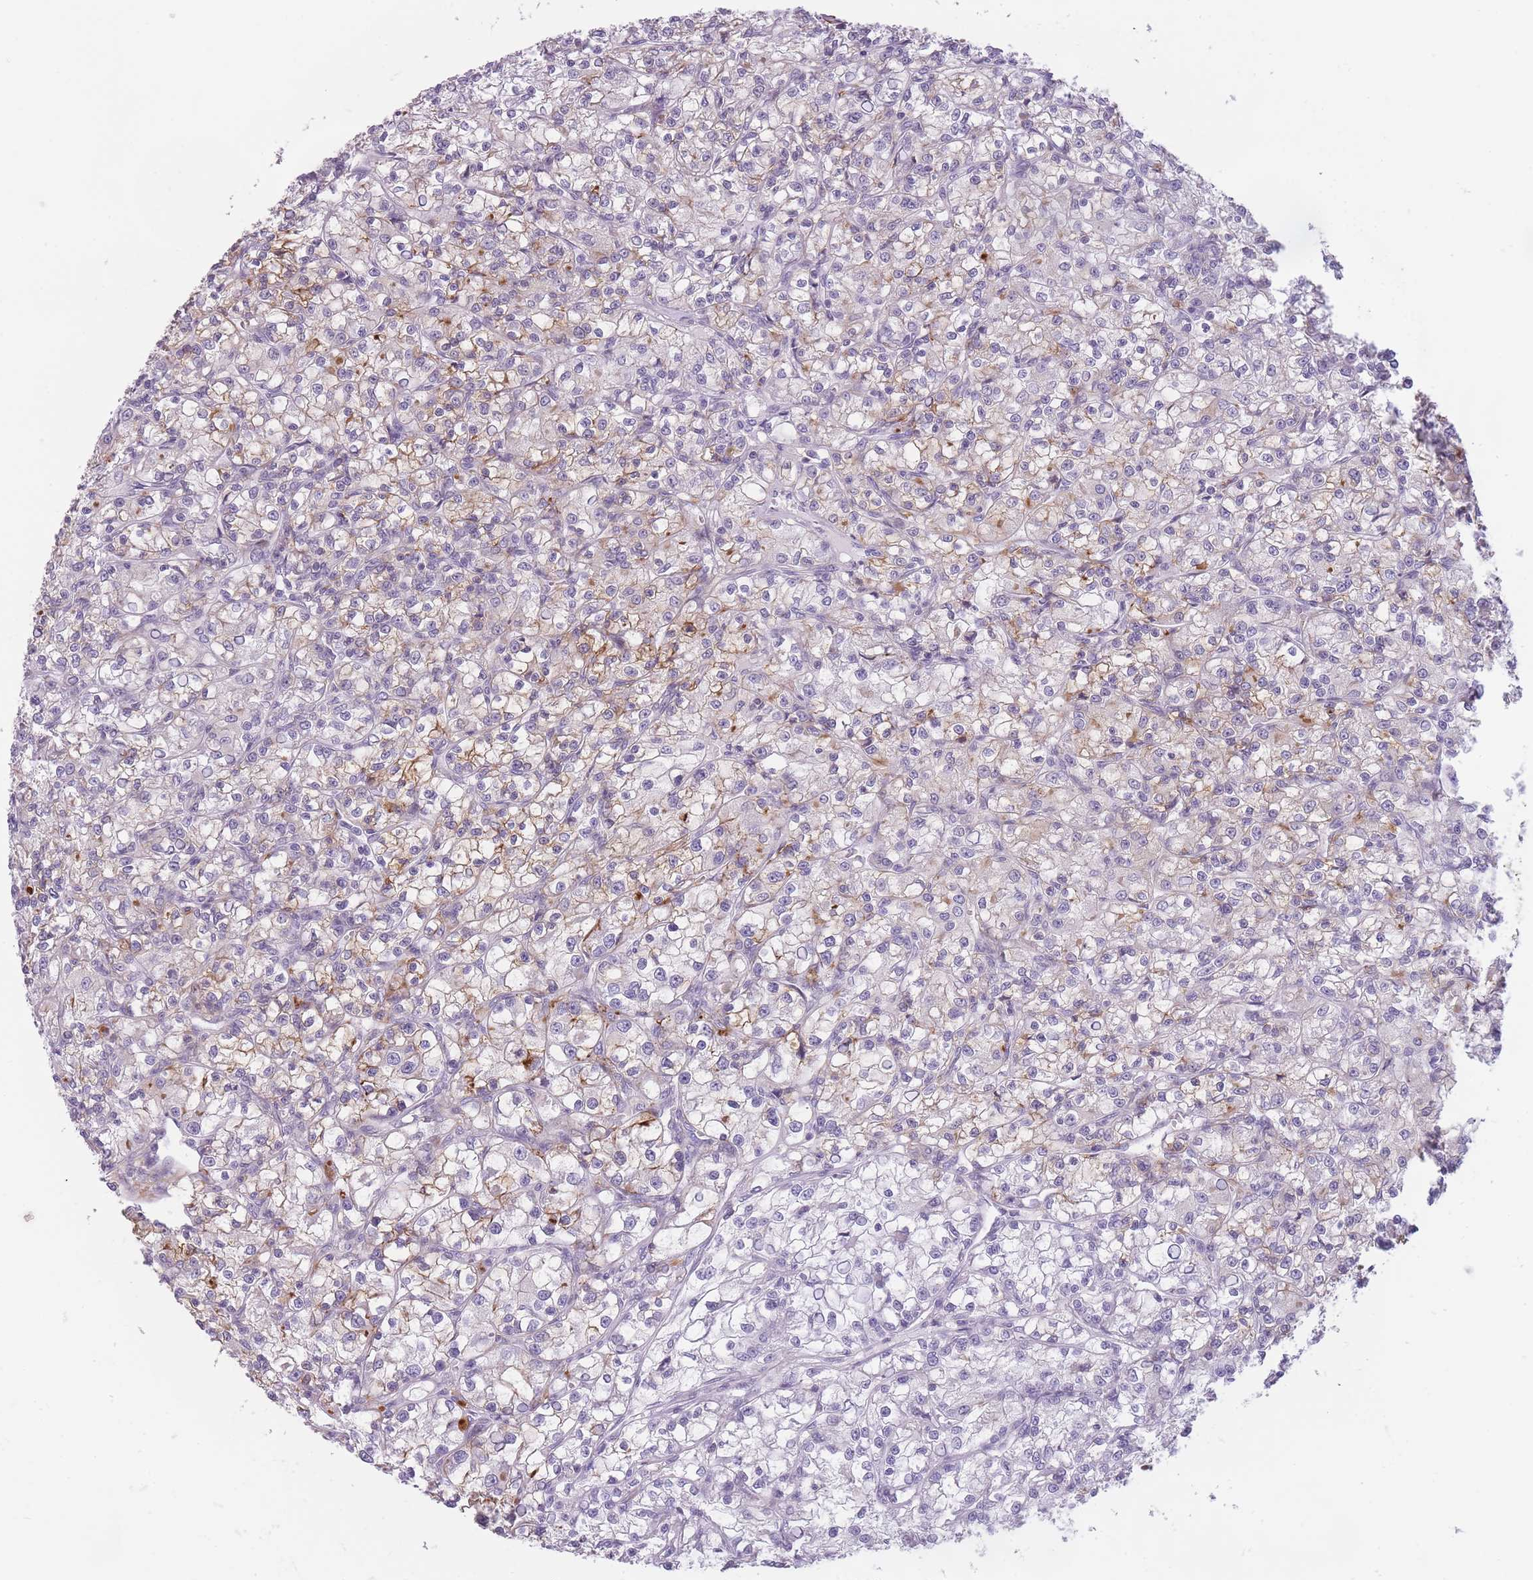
{"staining": {"intensity": "moderate", "quantity": "<25%", "location": "cytoplasmic/membranous"}, "tissue": "renal cancer", "cell_type": "Tumor cells", "image_type": "cancer", "snomed": [{"axis": "morphology", "description": "Adenocarcinoma, NOS"}, {"axis": "topography", "description": "Kidney"}], "caption": "DAB (3,3'-diaminobenzidine) immunohistochemical staining of renal cancer reveals moderate cytoplasmic/membranous protein expression in approximately <25% of tumor cells. (DAB (3,3'-diaminobenzidine) = brown stain, brightfield microscopy at high magnification).", "gene": "GGT1", "patient": {"sex": "female", "age": 59}}